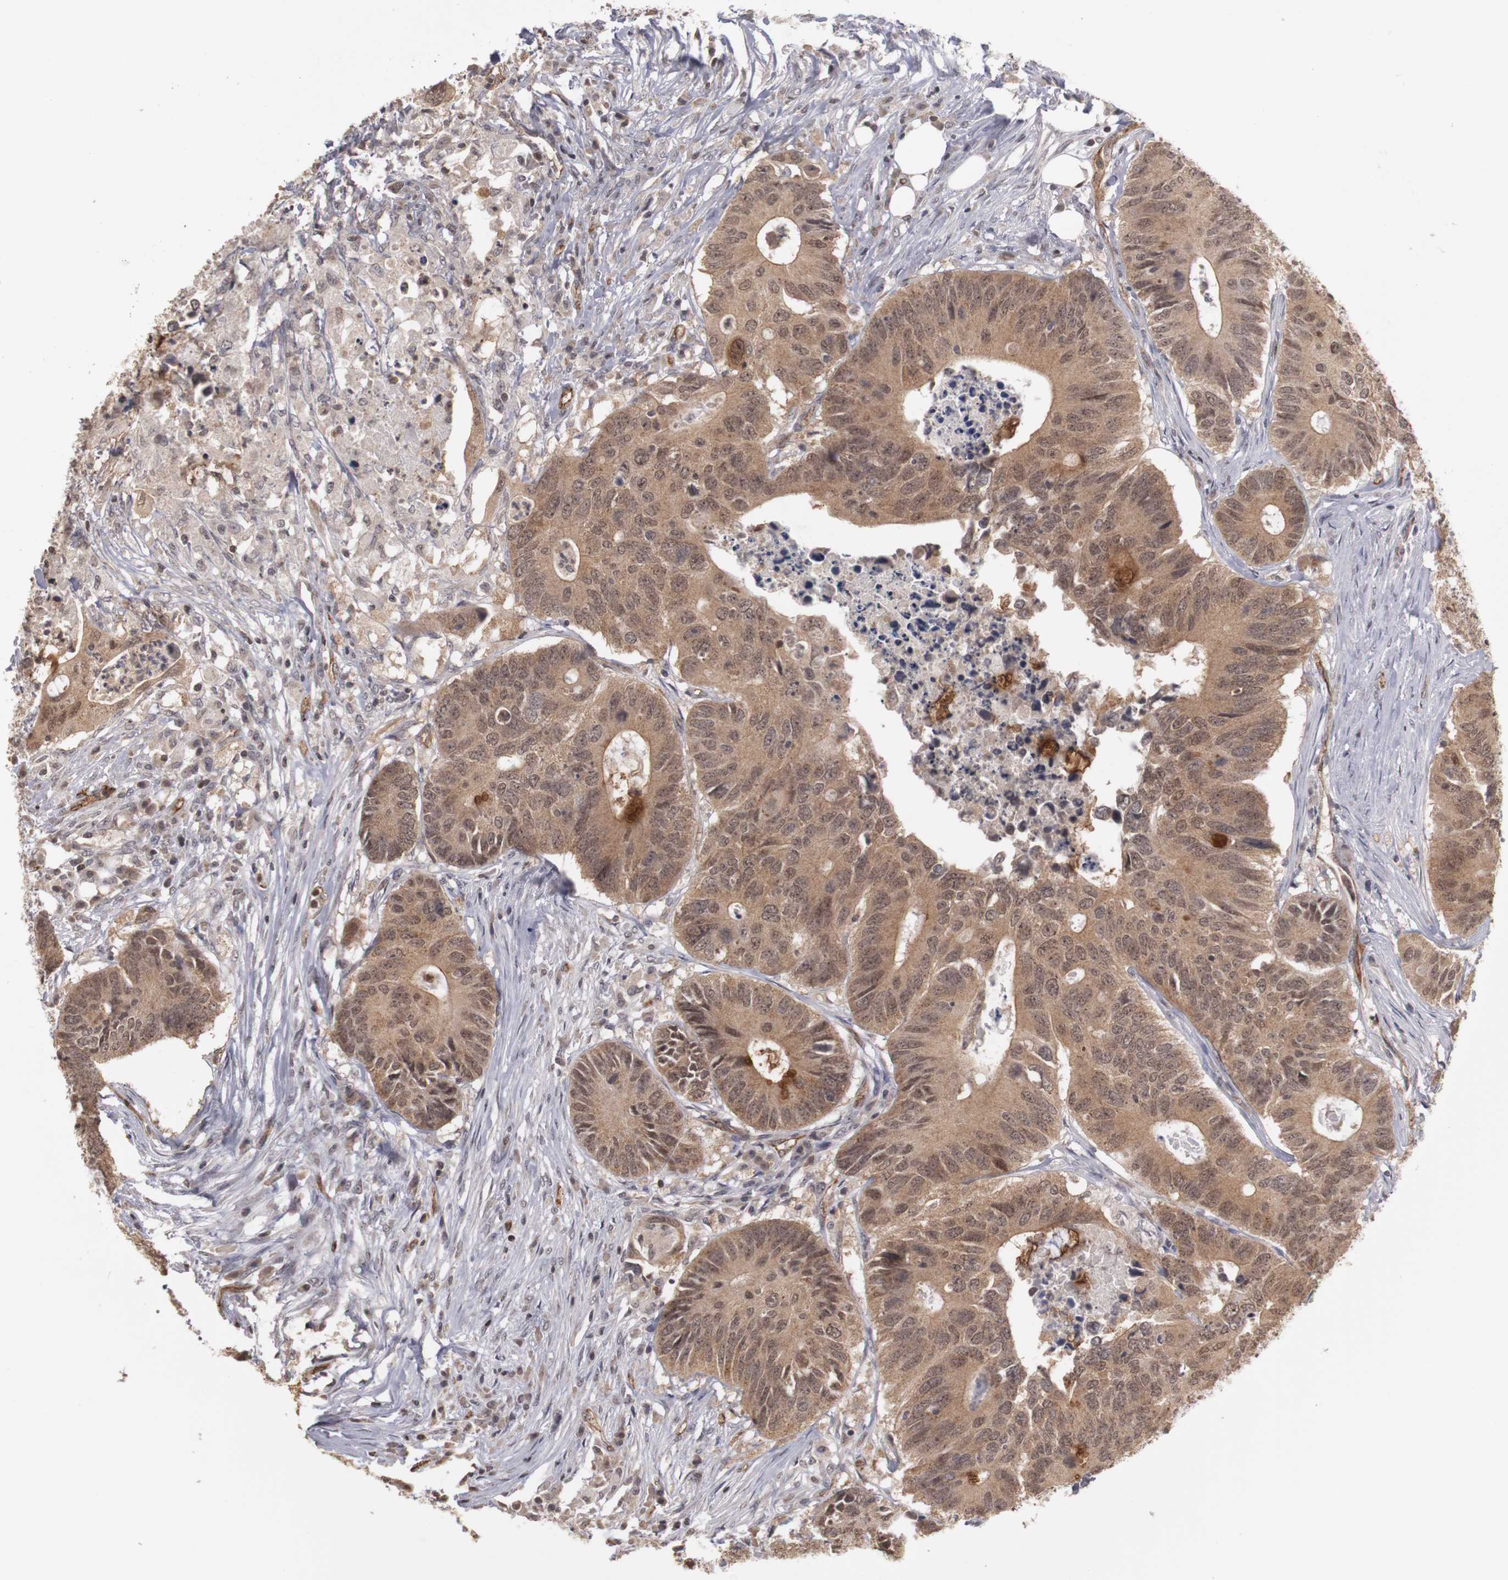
{"staining": {"intensity": "moderate", "quantity": ">75%", "location": "cytoplasmic/membranous,nuclear"}, "tissue": "colorectal cancer", "cell_type": "Tumor cells", "image_type": "cancer", "snomed": [{"axis": "morphology", "description": "Adenocarcinoma, NOS"}, {"axis": "topography", "description": "Colon"}], "caption": "An image of colorectal cancer (adenocarcinoma) stained for a protein demonstrates moderate cytoplasmic/membranous and nuclear brown staining in tumor cells. Ihc stains the protein of interest in brown and the nuclei are stained blue.", "gene": "PLEKHA1", "patient": {"sex": "male", "age": 71}}